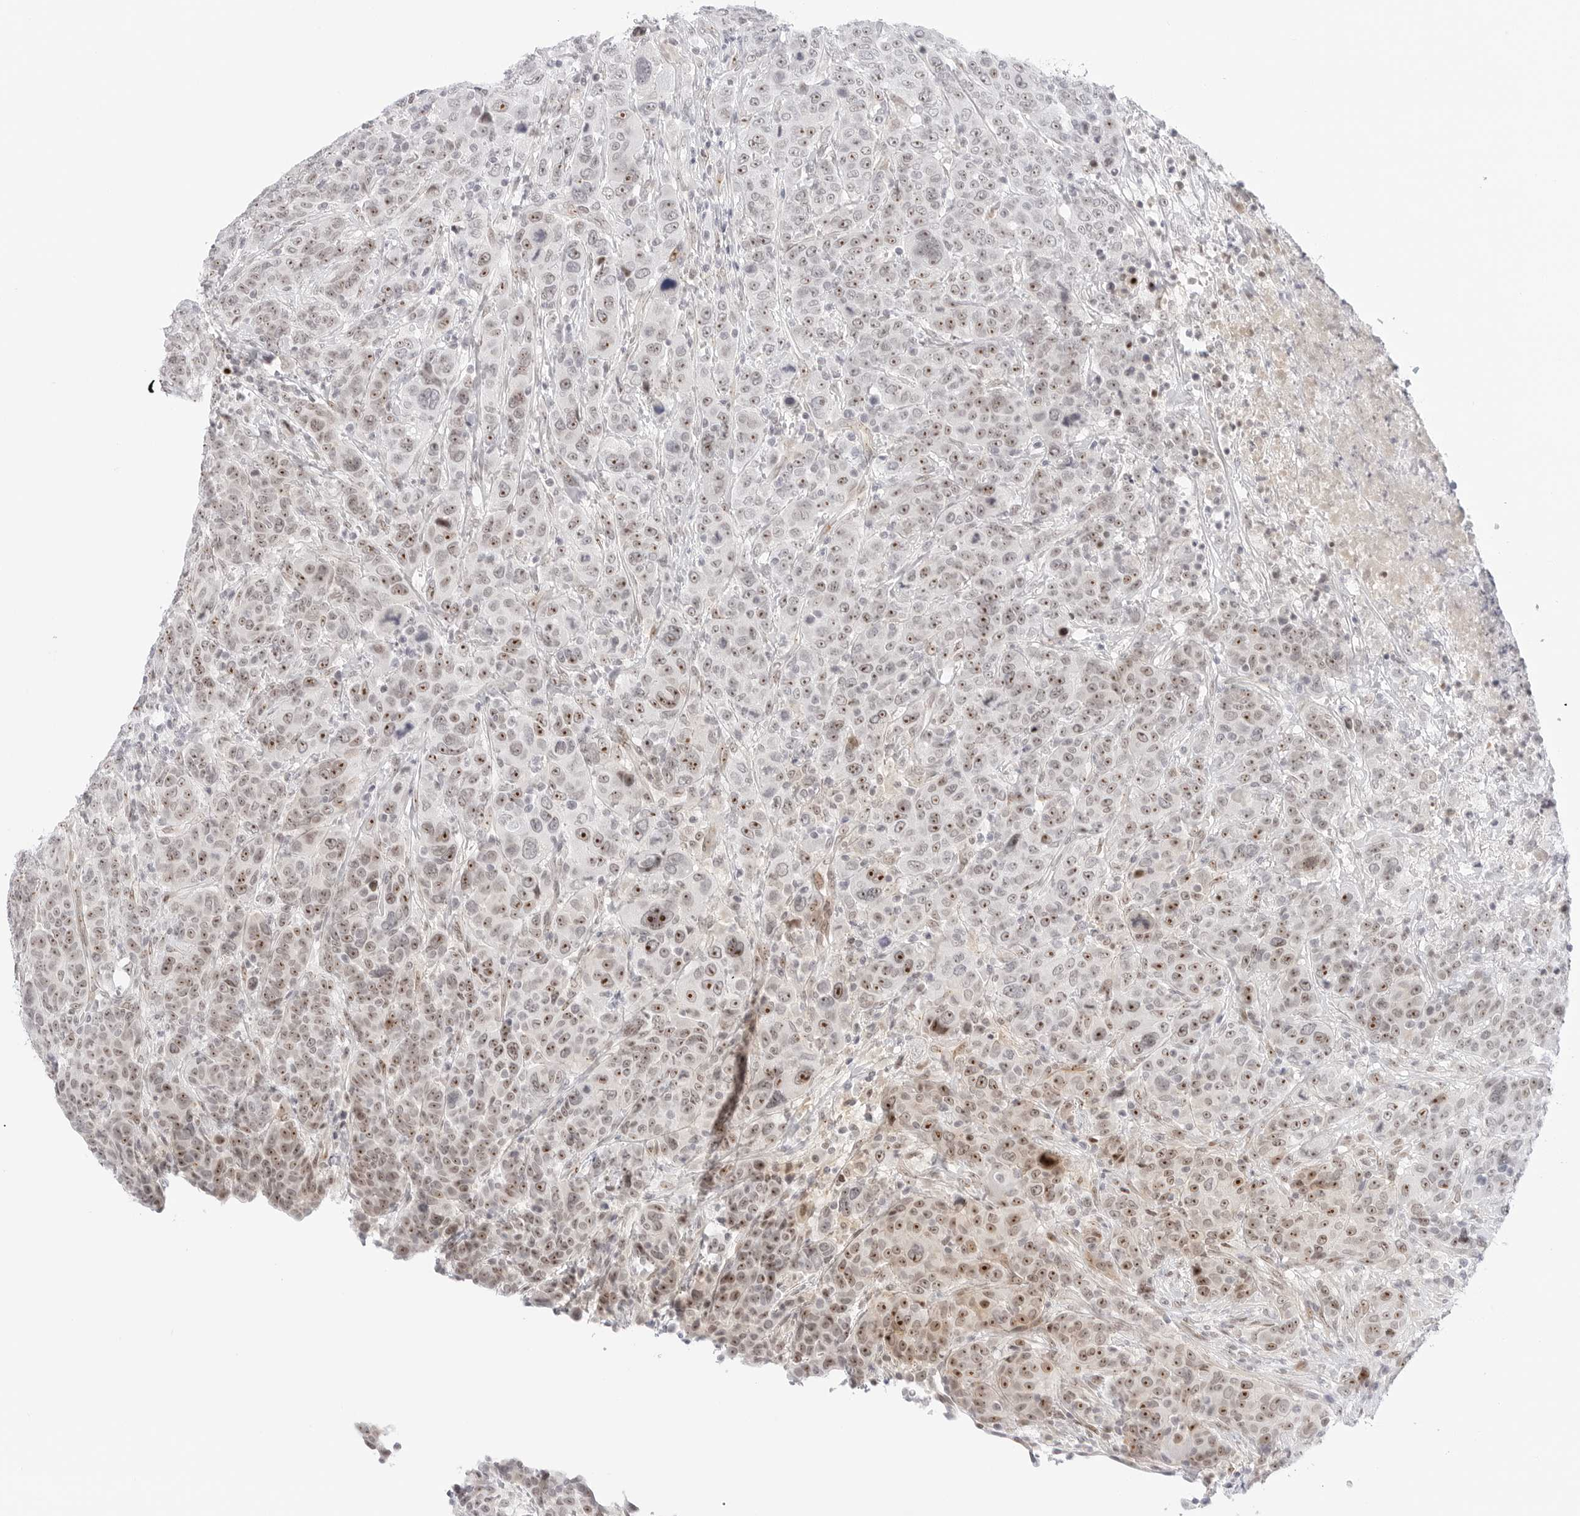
{"staining": {"intensity": "moderate", "quantity": ">75%", "location": "nuclear"}, "tissue": "breast cancer", "cell_type": "Tumor cells", "image_type": "cancer", "snomed": [{"axis": "morphology", "description": "Duct carcinoma"}, {"axis": "topography", "description": "Breast"}], "caption": "Protein staining reveals moderate nuclear staining in about >75% of tumor cells in breast infiltrating ductal carcinoma. (IHC, brightfield microscopy, high magnification).", "gene": "HIPK3", "patient": {"sex": "female", "age": 37}}